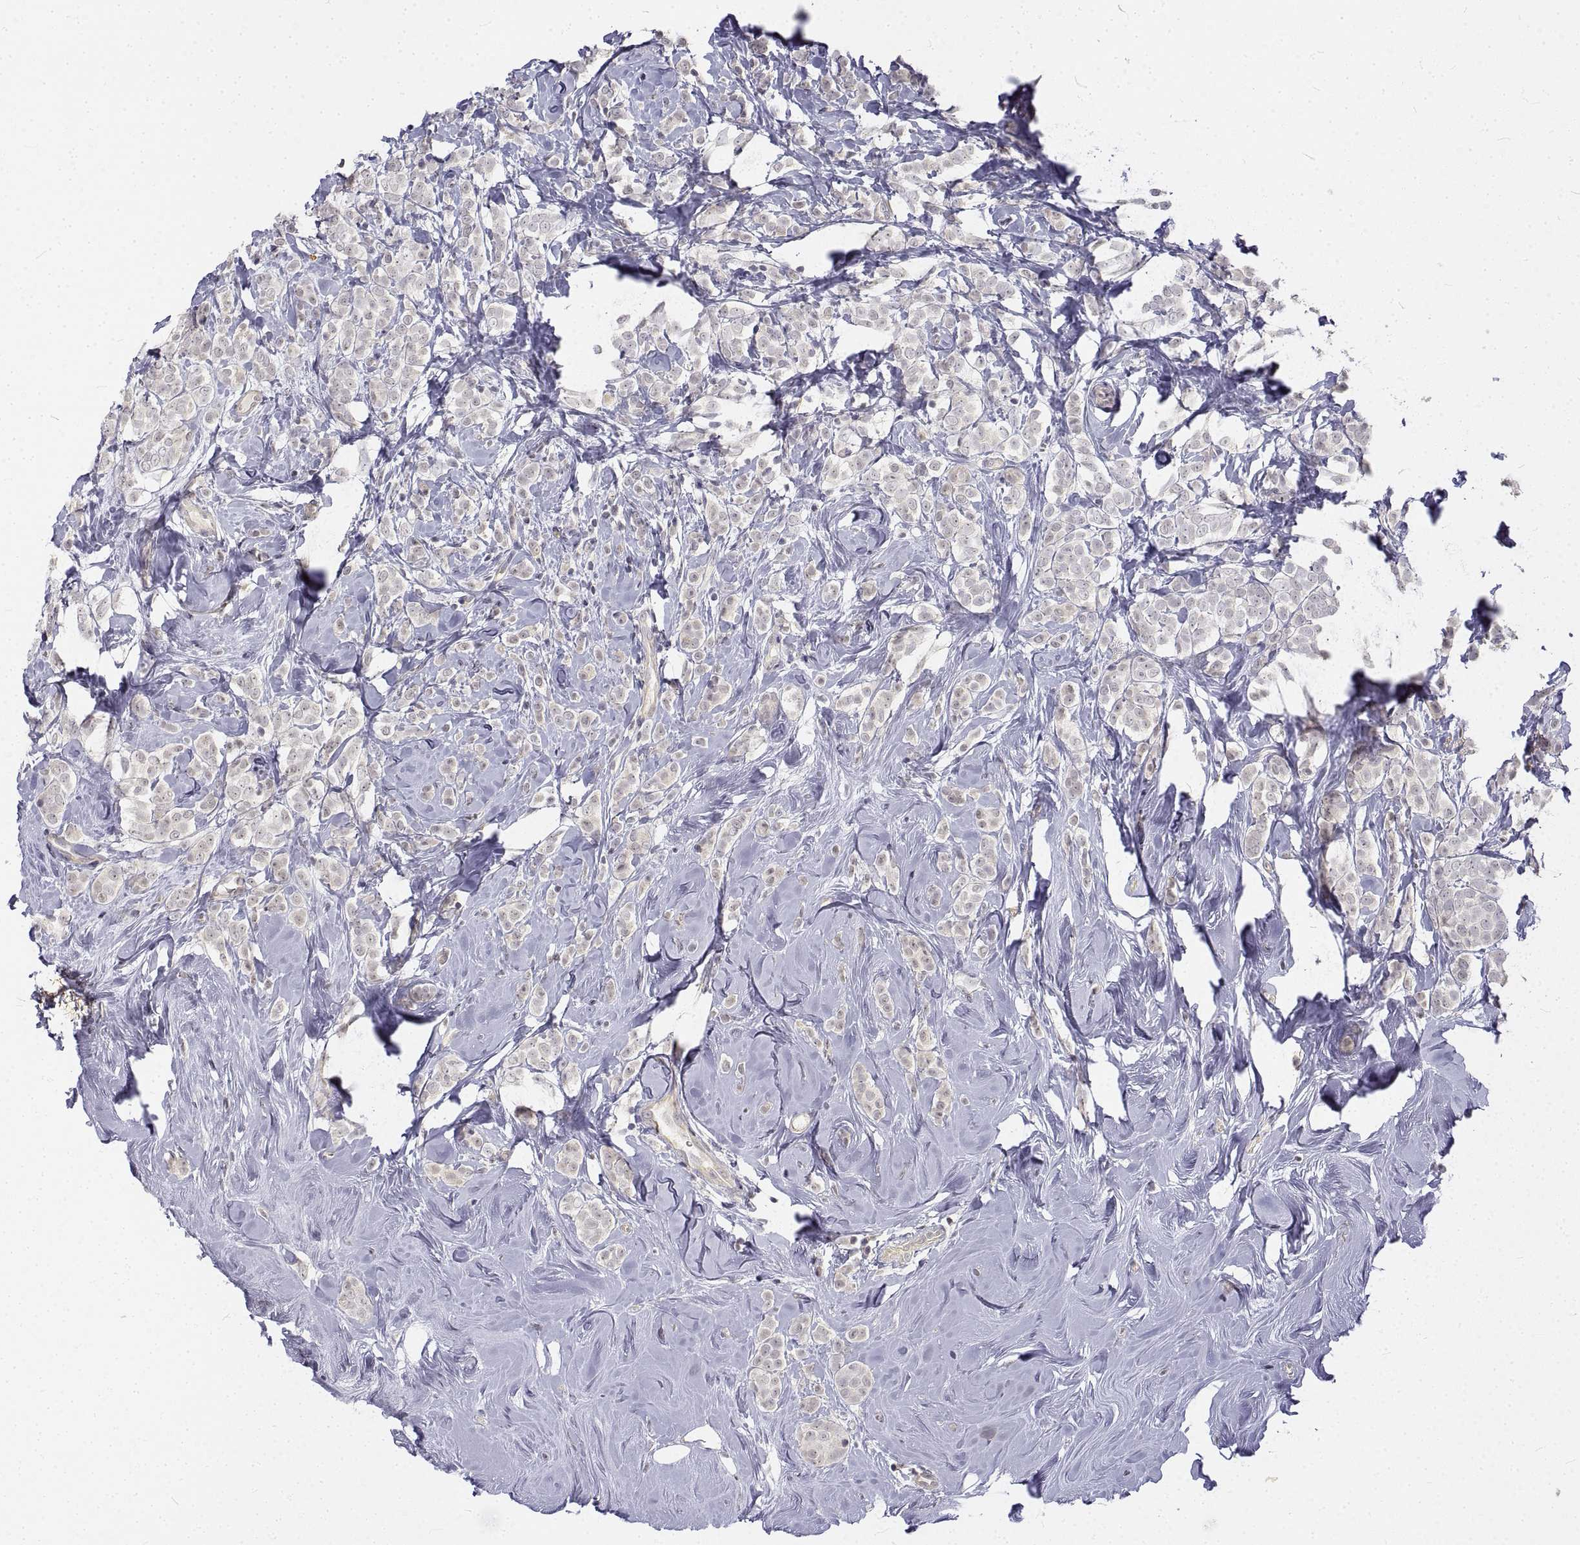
{"staining": {"intensity": "negative", "quantity": "none", "location": "none"}, "tissue": "breast cancer", "cell_type": "Tumor cells", "image_type": "cancer", "snomed": [{"axis": "morphology", "description": "Lobular carcinoma"}, {"axis": "topography", "description": "Breast"}], "caption": "An image of lobular carcinoma (breast) stained for a protein reveals no brown staining in tumor cells.", "gene": "ANO2", "patient": {"sex": "female", "age": 49}}